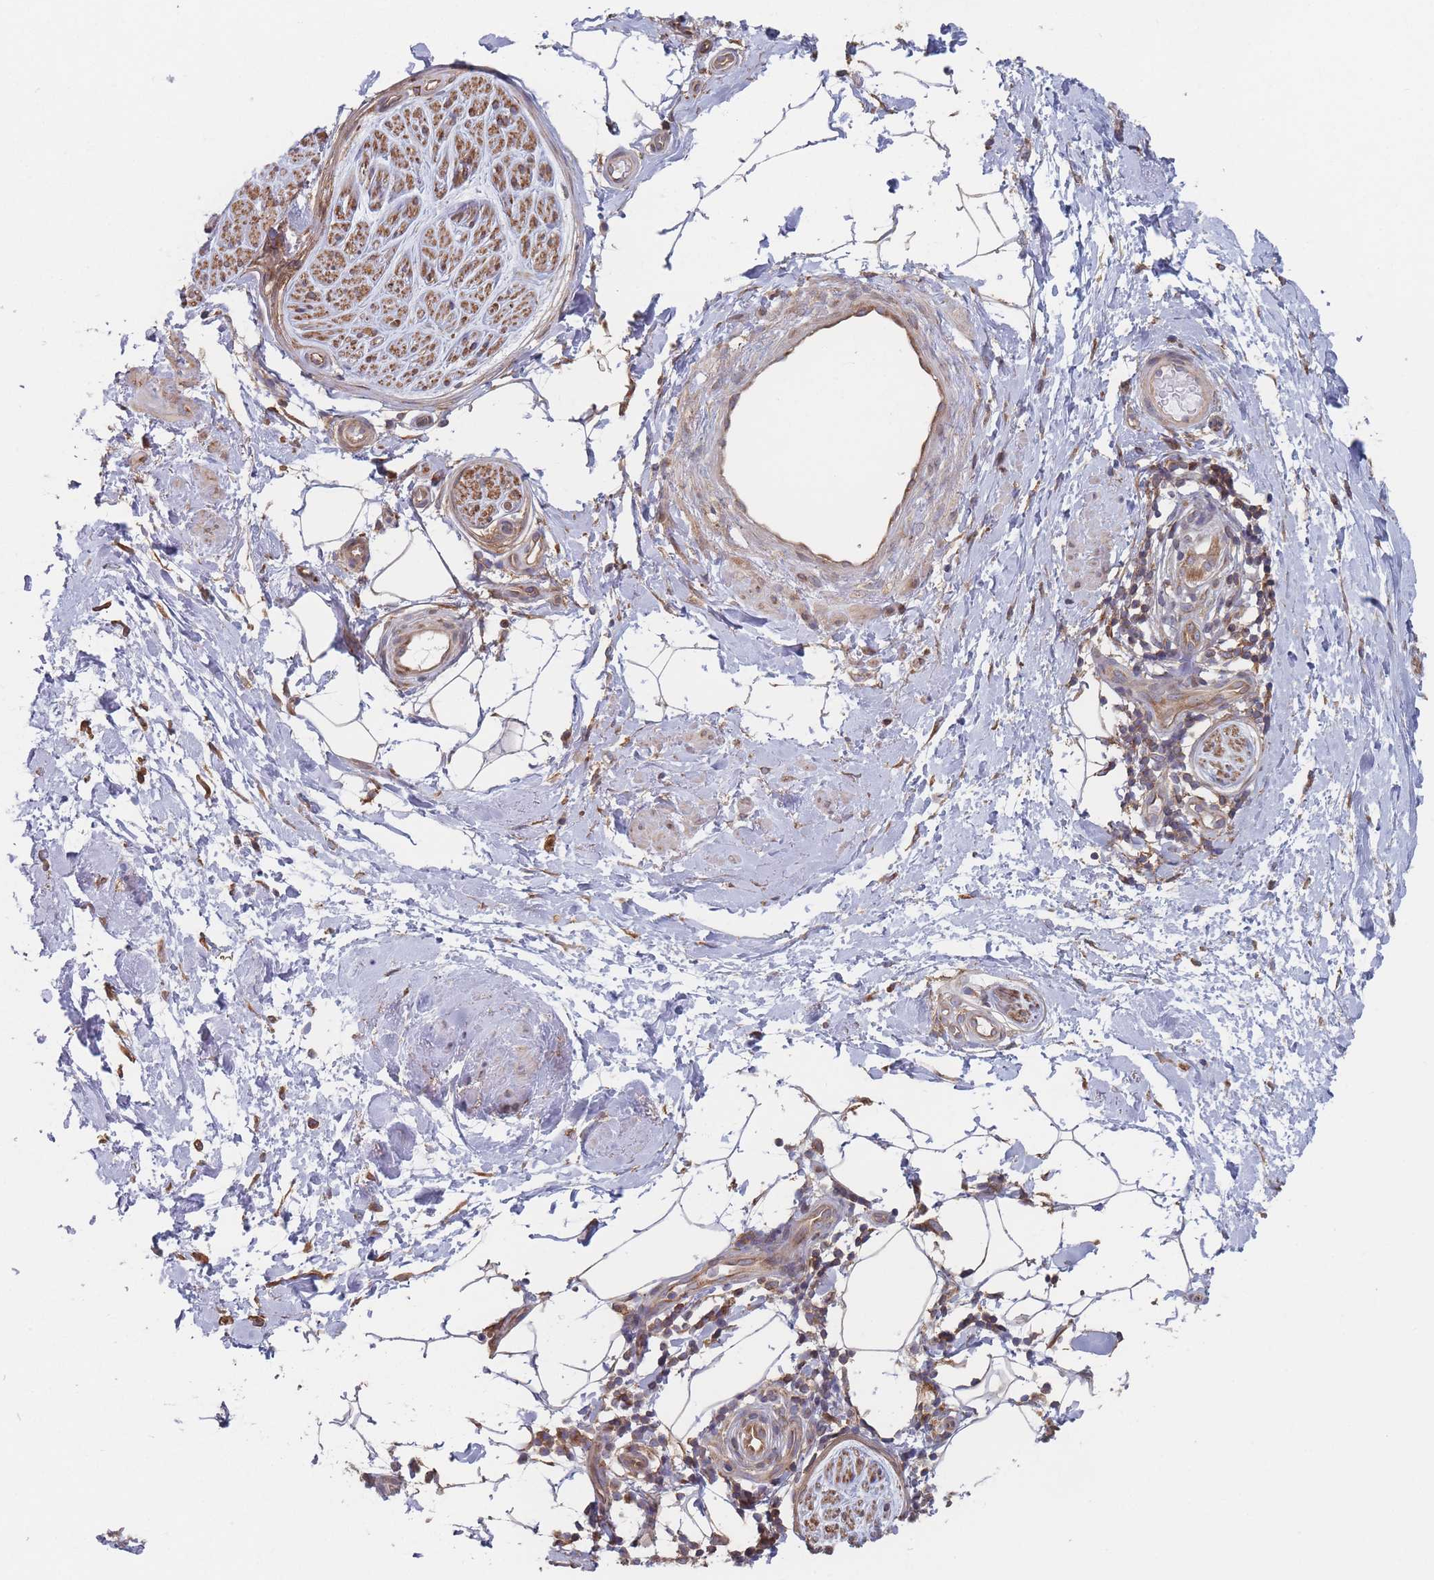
{"staining": {"intensity": "moderate", "quantity": "<25%", "location": "cytoplasmic/membranous"}, "tissue": "adipose tissue", "cell_type": "Adipocytes", "image_type": "normal", "snomed": [{"axis": "morphology", "description": "Normal tissue, NOS"}, {"axis": "topography", "description": "Soft tissue"}, {"axis": "topography", "description": "Adipose tissue"}, {"axis": "topography", "description": "Vascular tissue"}, {"axis": "topography", "description": "Peripheral nerve tissue"}], "caption": "Protein analysis of unremarkable adipose tissue demonstrates moderate cytoplasmic/membranous positivity in approximately <25% of adipocytes.", "gene": "KDSR", "patient": {"sex": "male", "age": 74}}